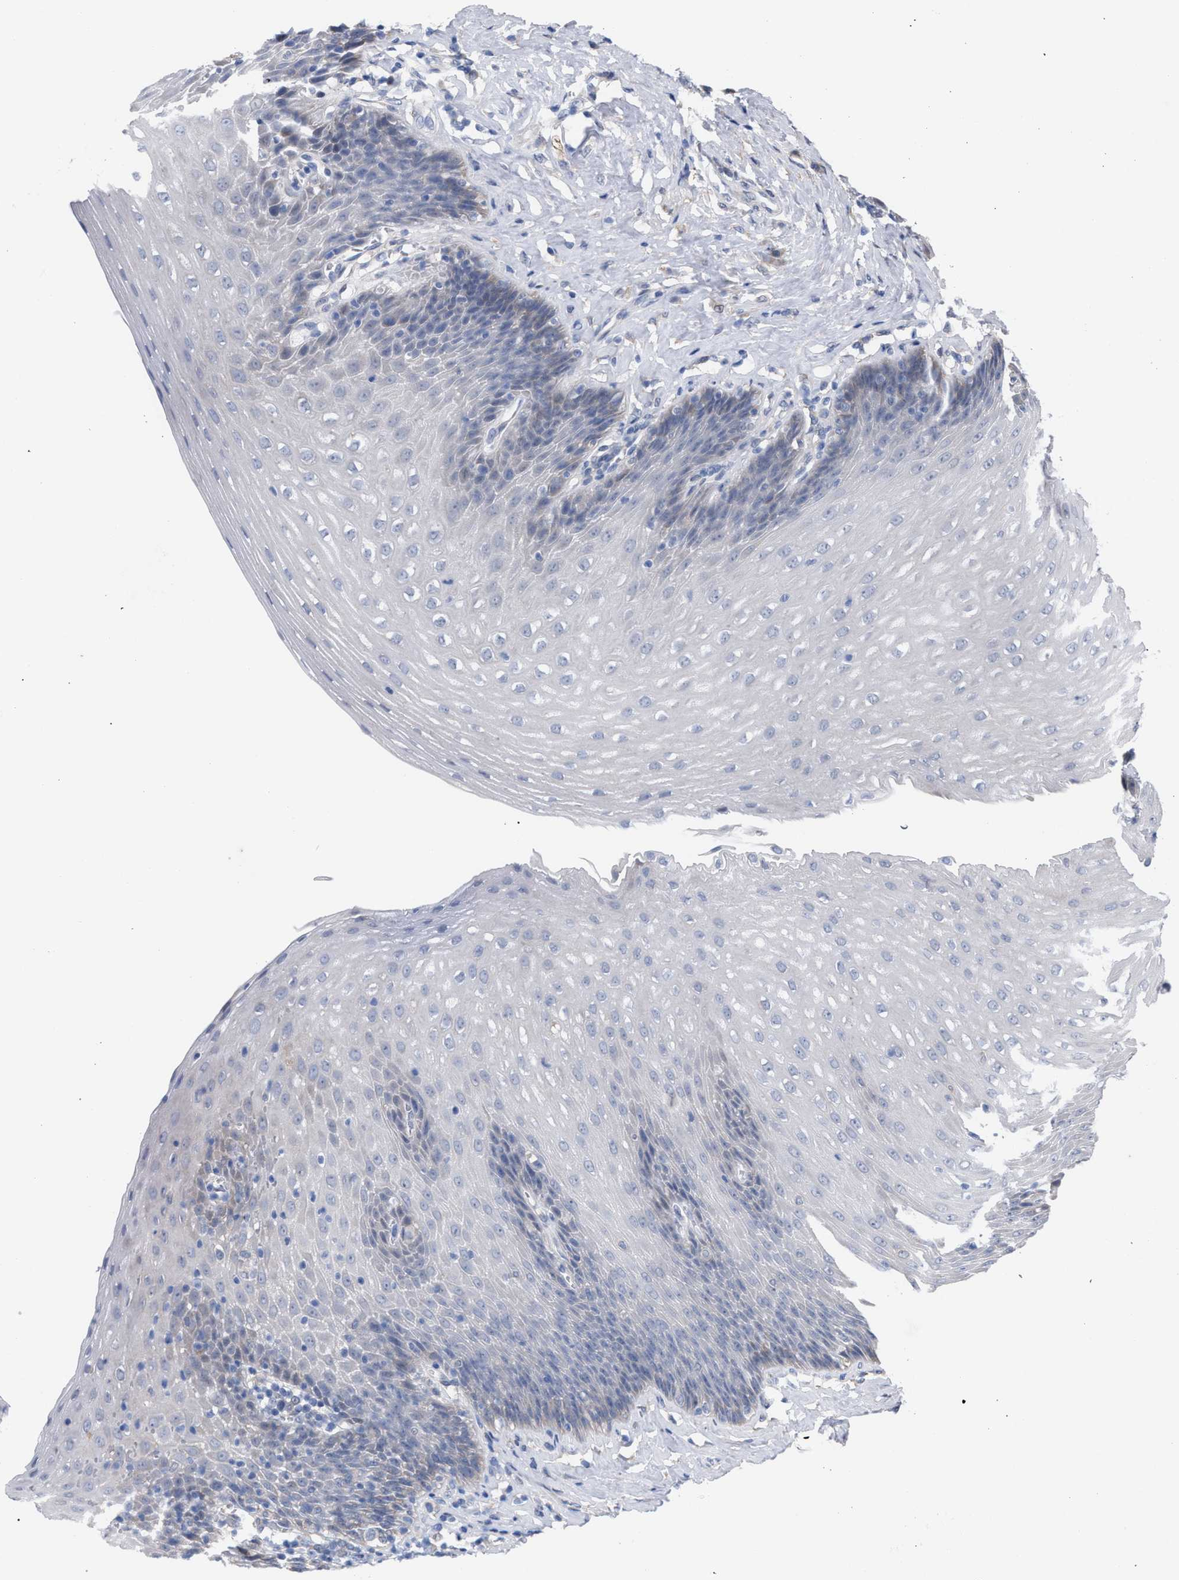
{"staining": {"intensity": "negative", "quantity": "none", "location": "none"}, "tissue": "esophagus", "cell_type": "Squamous epithelial cells", "image_type": "normal", "snomed": [{"axis": "morphology", "description": "Normal tissue, NOS"}, {"axis": "topography", "description": "Esophagus"}], "caption": "Squamous epithelial cells are negative for protein expression in benign human esophagus. The staining is performed using DAB (3,3'-diaminobenzidine) brown chromogen with nuclei counter-stained in using hematoxylin.", "gene": "FHOD3", "patient": {"sex": "female", "age": 61}}